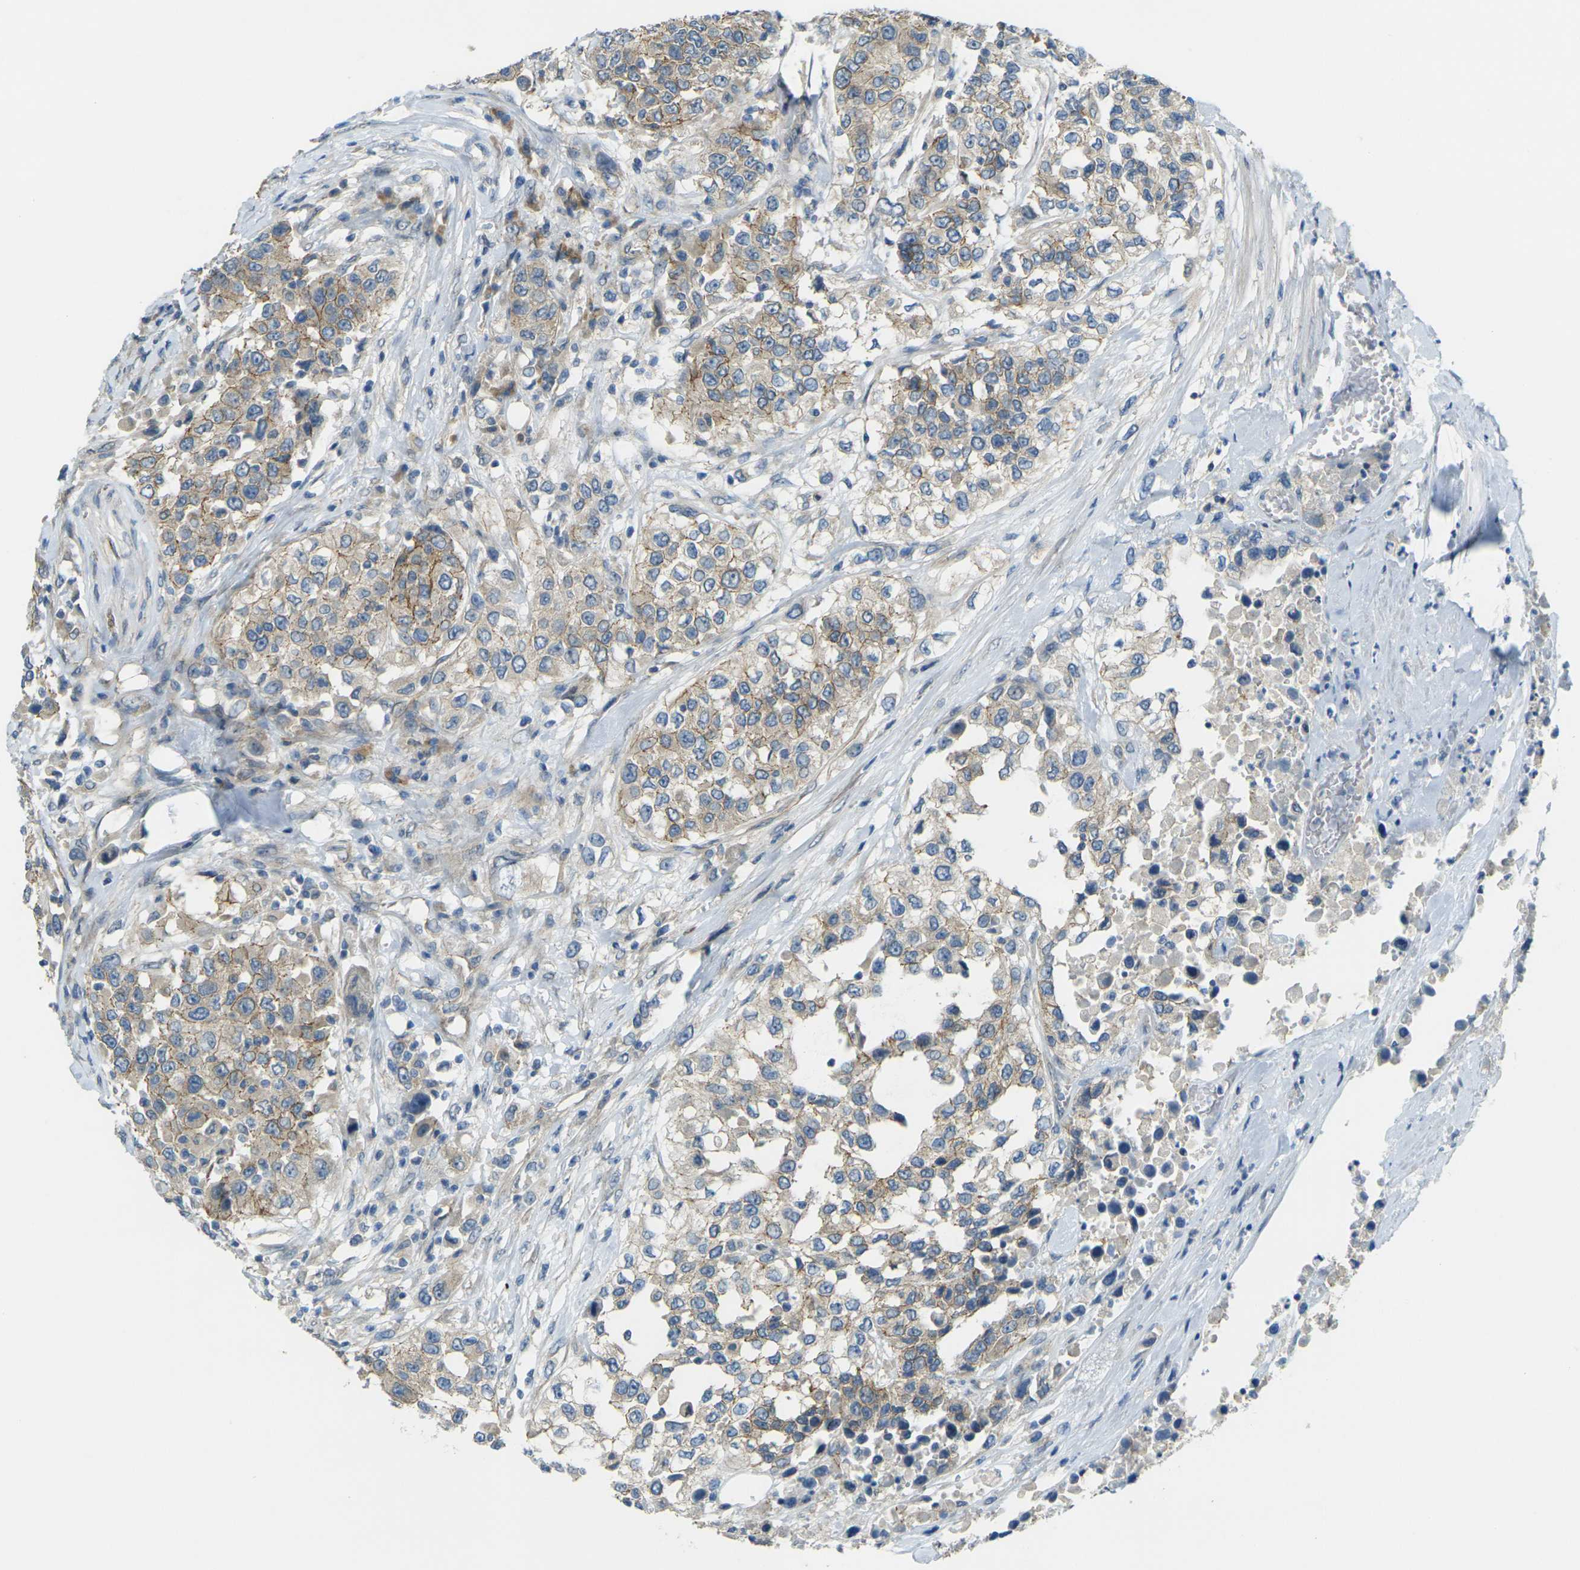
{"staining": {"intensity": "moderate", "quantity": "<25%", "location": "cytoplasmic/membranous"}, "tissue": "urothelial cancer", "cell_type": "Tumor cells", "image_type": "cancer", "snomed": [{"axis": "morphology", "description": "Urothelial carcinoma, High grade"}, {"axis": "topography", "description": "Urinary bladder"}], "caption": "A high-resolution histopathology image shows immunohistochemistry staining of urothelial cancer, which exhibits moderate cytoplasmic/membranous positivity in about <25% of tumor cells. The staining is performed using DAB brown chromogen to label protein expression. The nuclei are counter-stained blue using hematoxylin.", "gene": "RHBDD1", "patient": {"sex": "female", "age": 80}}